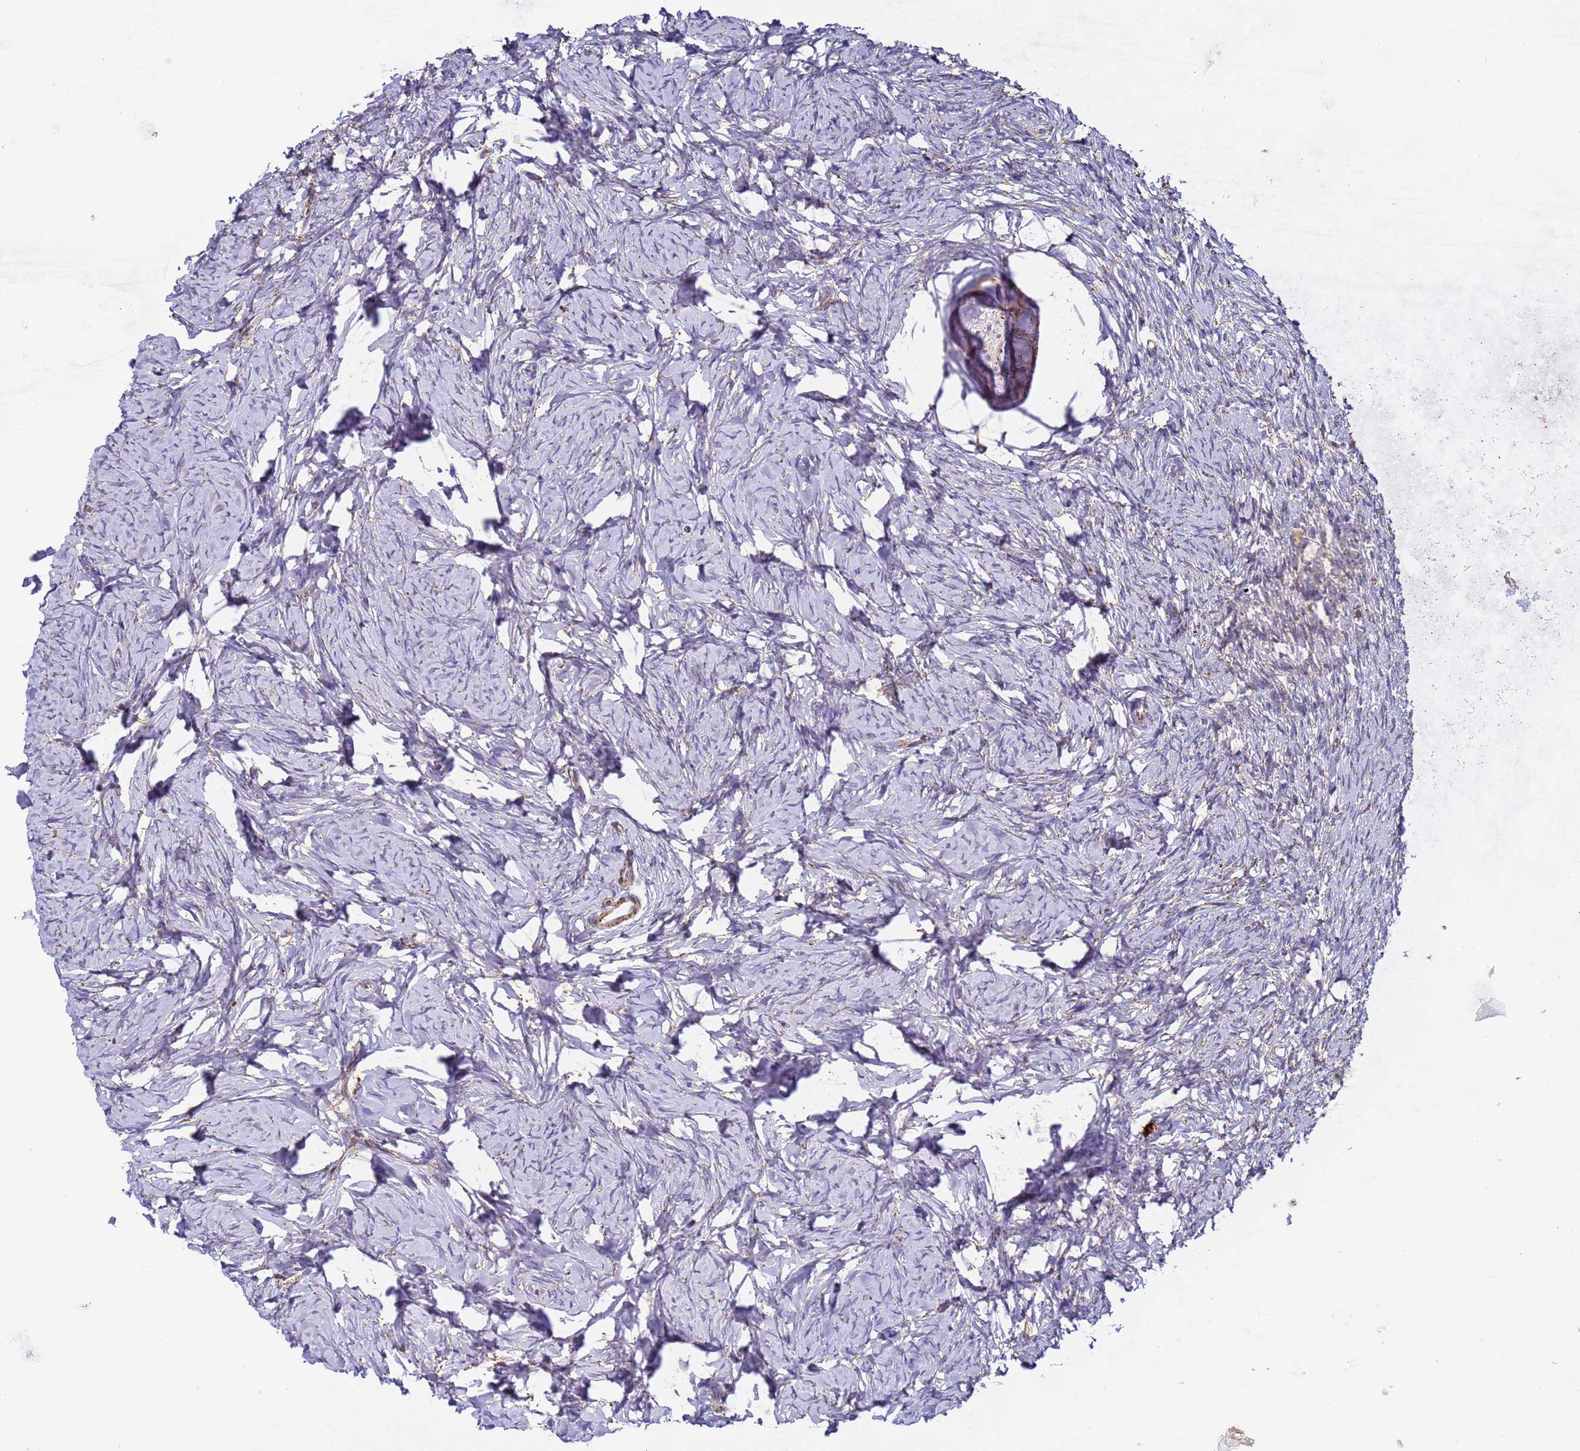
{"staining": {"intensity": "weak", "quantity": "25%-75%", "location": "cytoplasmic/membranous"}, "tissue": "ovary", "cell_type": "Ovarian stroma cells", "image_type": "normal", "snomed": [{"axis": "morphology", "description": "Normal tissue, NOS"}, {"axis": "topography", "description": "Ovary"}], "caption": "Immunohistochemistry (IHC) (DAB (3,3'-diaminobenzidine)) staining of unremarkable human ovary reveals weak cytoplasmic/membranous protein staining in approximately 25%-75% of ovarian stroma cells.", "gene": "FRG2B", "patient": {"sex": "female", "age": 51}}